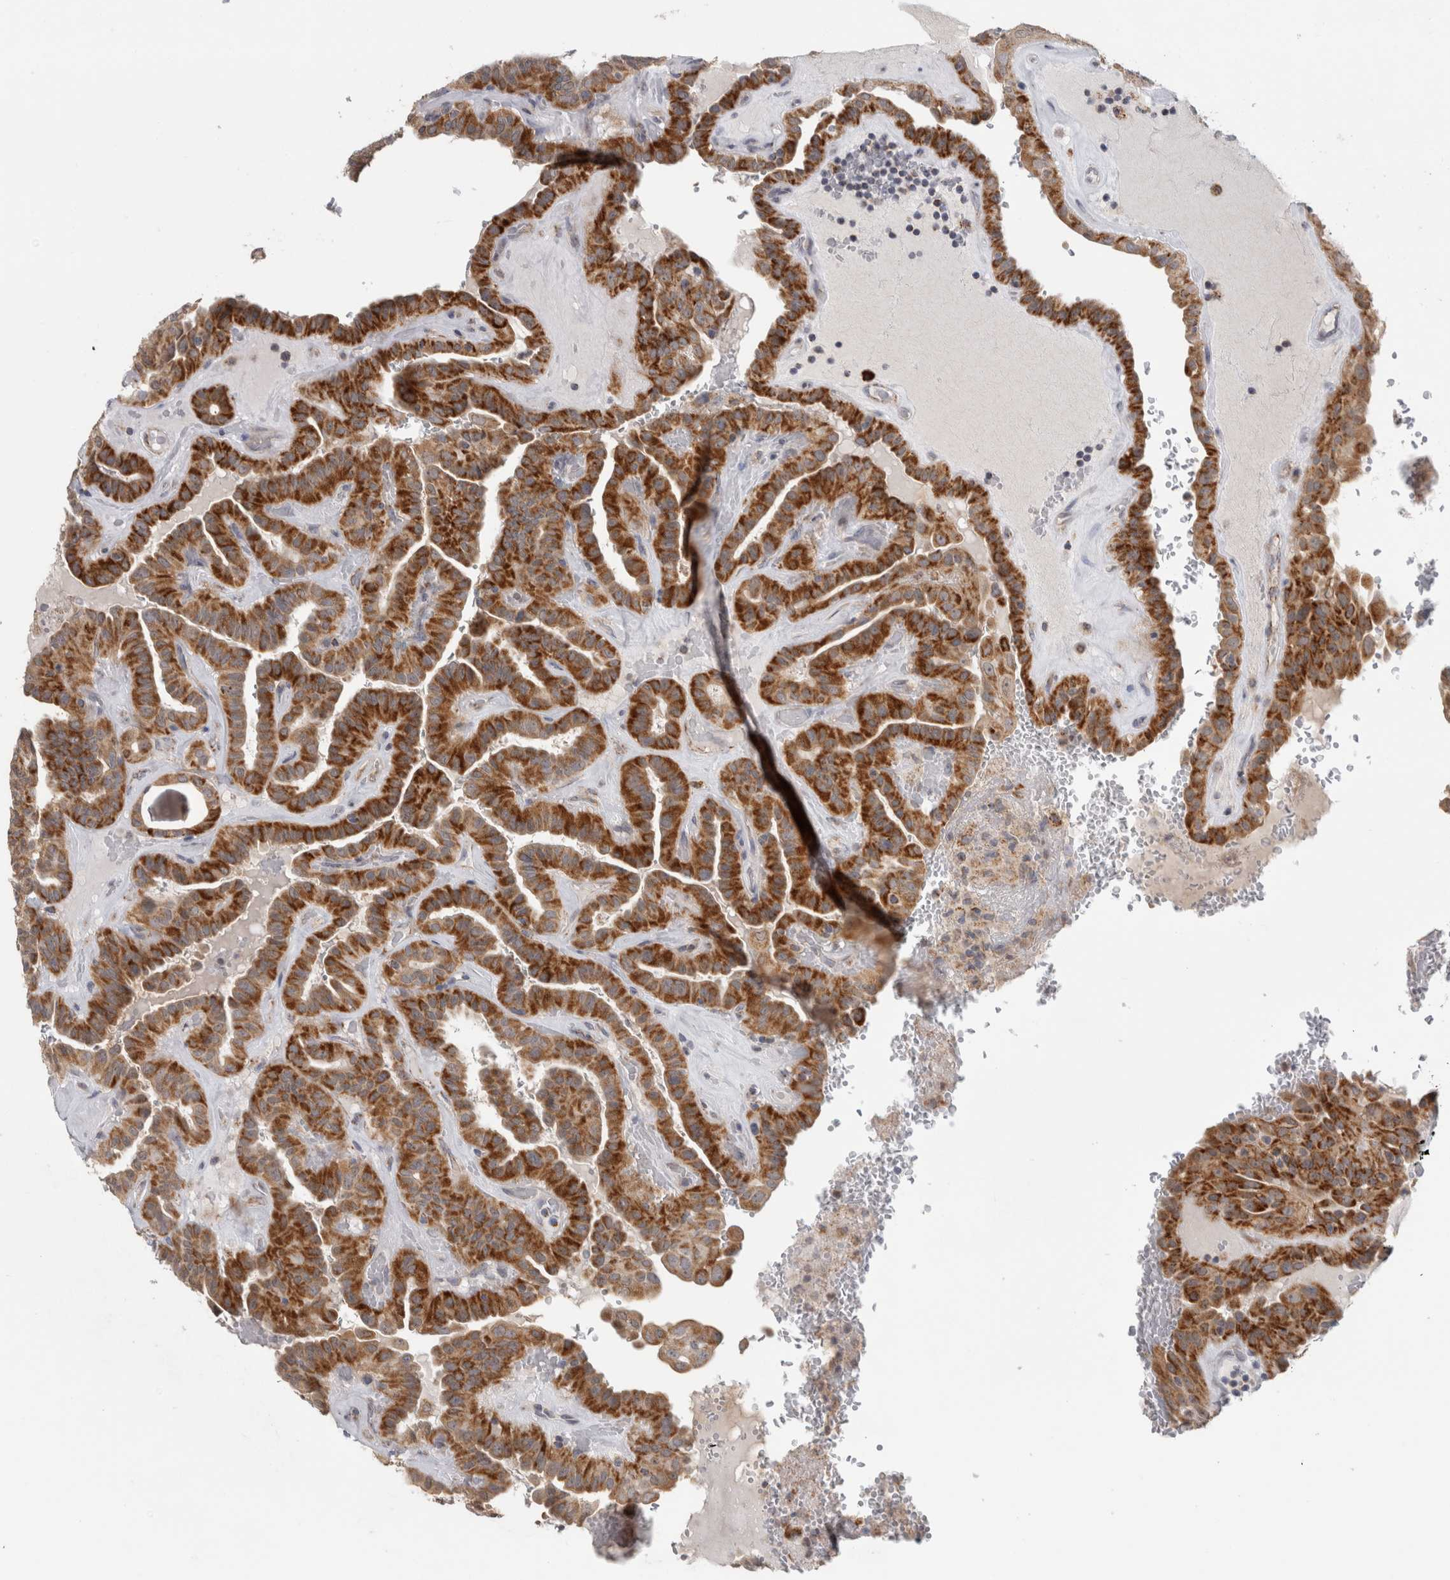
{"staining": {"intensity": "strong", "quantity": ">75%", "location": "cytoplasmic/membranous"}, "tissue": "thyroid cancer", "cell_type": "Tumor cells", "image_type": "cancer", "snomed": [{"axis": "morphology", "description": "Papillary adenocarcinoma, NOS"}, {"axis": "topography", "description": "Thyroid gland"}], "caption": "This image reveals papillary adenocarcinoma (thyroid) stained with immunohistochemistry to label a protein in brown. The cytoplasmic/membranous of tumor cells show strong positivity for the protein. Nuclei are counter-stained blue.", "gene": "RAB18", "patient": {"sex": "male", "age": 77}}